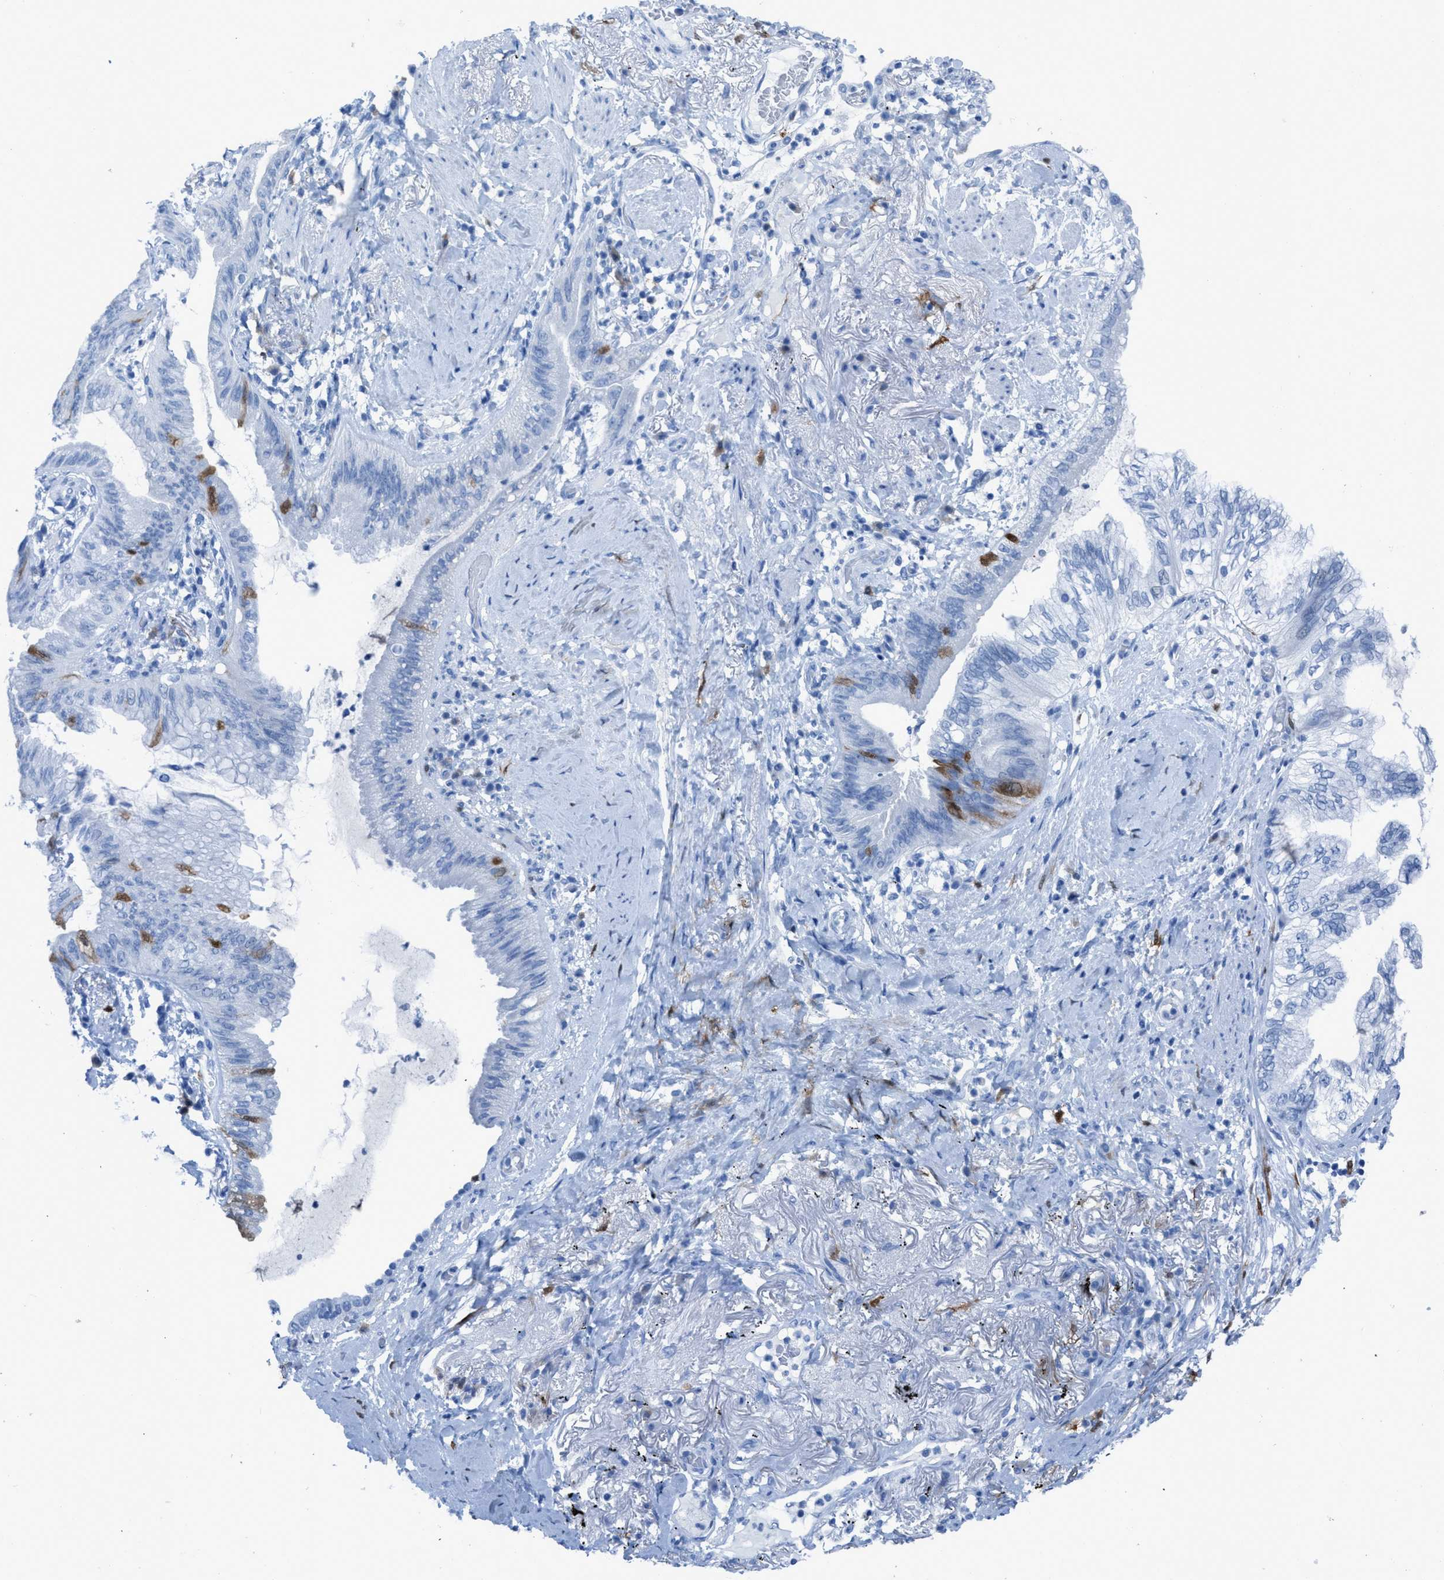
{"staining": {"intensity": "moderate", "quantity": "<25%", "location": "cytoplasmic/membranous"}, "tissue": "lung cancer", "cell_type": "Tumor cells", "image_type": "cancer", "snomed": [{"axis": "morphology", "description": "Normal tissue, NOS"}, {"axis": "morphology", "description": "Adenocarcinoma, NOS"}, {"axis": "topography", "description": "Bronchus"}, {"axis": "topography", "description": "Lung"}], "caption": "High-power microscopy captured an immunohistochemistry (IHC) histopathology image of lung cancer, revealing moderate cytoplasmic/membranous expression in about <25% of tumor cells.", "gene": "CDKN2A", "patient": {"sex": "female", "age": 70}}